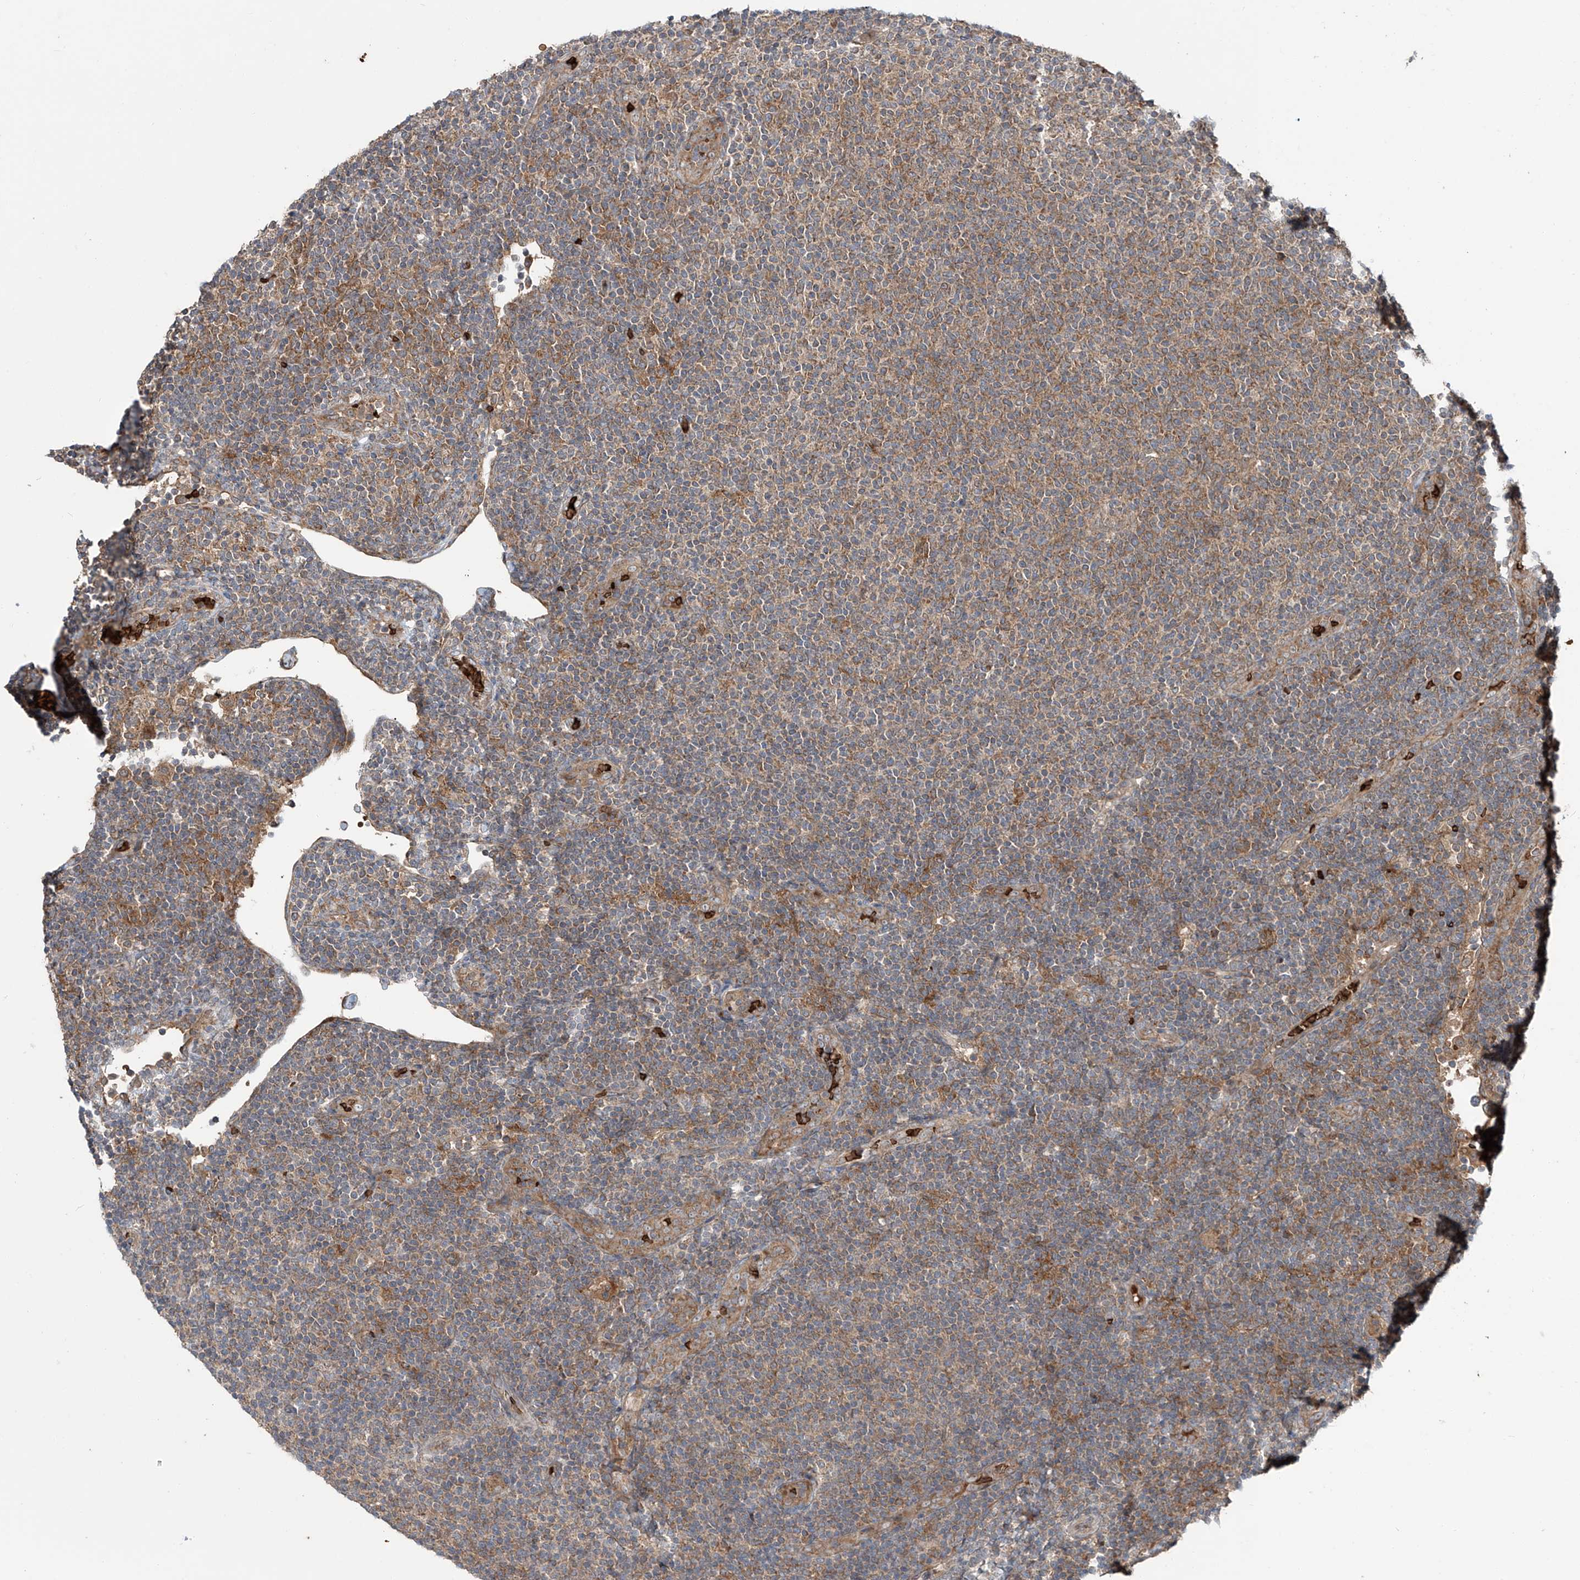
{"staining": {"intensity": "weak", "quantity": "25%-75%", "location": "cytoplasmic/membranous"}, "tissue": "lymphoma", "cell_type": "Tumor cells", "image_type": "cancer", "snomed": [{"axis": "morphology", "description": "Malignant lymphoma, non-Hodgkin's type, Low grade"}, {"axis": "topography", "description": "Lymph node"}], "caption": "Tumor cells exhibit low levels of weak cytoplasmic/membranous positivity in about 25%-75% of cells in malignant lymphoma, non-Hodgkin's type (low-grade). (DAB IHC with brightfield microscopy, high magnification).", "gene": "ZDHHC9", "patient": {"sex": "male", "age": 66}}